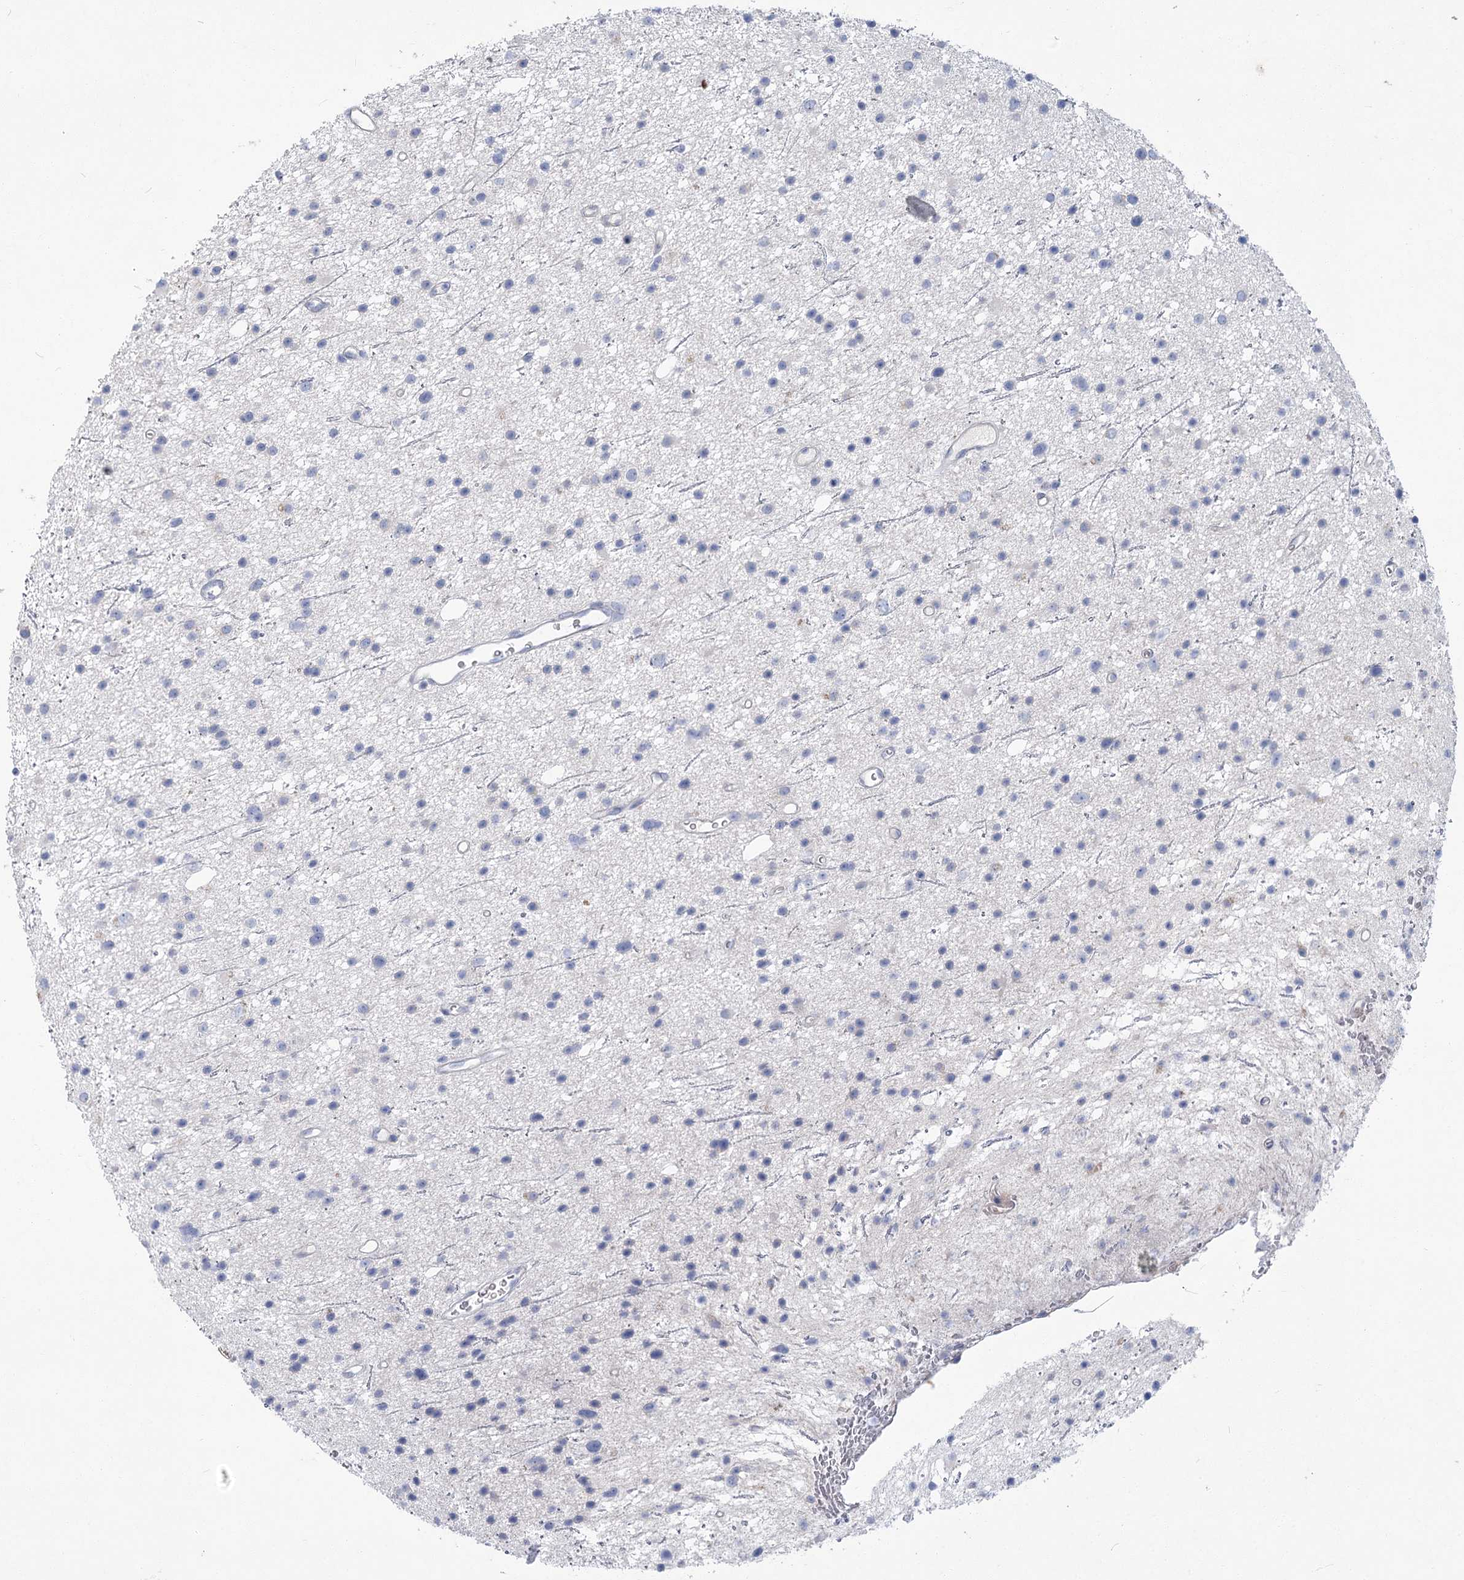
{"staining": {"intensity": "negative", "quantity": "none", "location": "none"}, "tissue": "glioma", "cell_type": "Tumor cells", "image_type": "cancer", "snomed": [{"axis": "morphology", "description": "Glioma, malignant, Low grade"}, {"axis": "topography", "description": "Cerebral cortex"}], "caption": "Immunohistochemistry histopathology image of malignant glioma (low-grade) stained for a protein (brown), which reveals no positivity in tumor cells. (Immunohistochemistry, brightfield microscopy, high magnification).", "gene": "SLC9A3", "patient": {"sex": "female", "age": 39}}